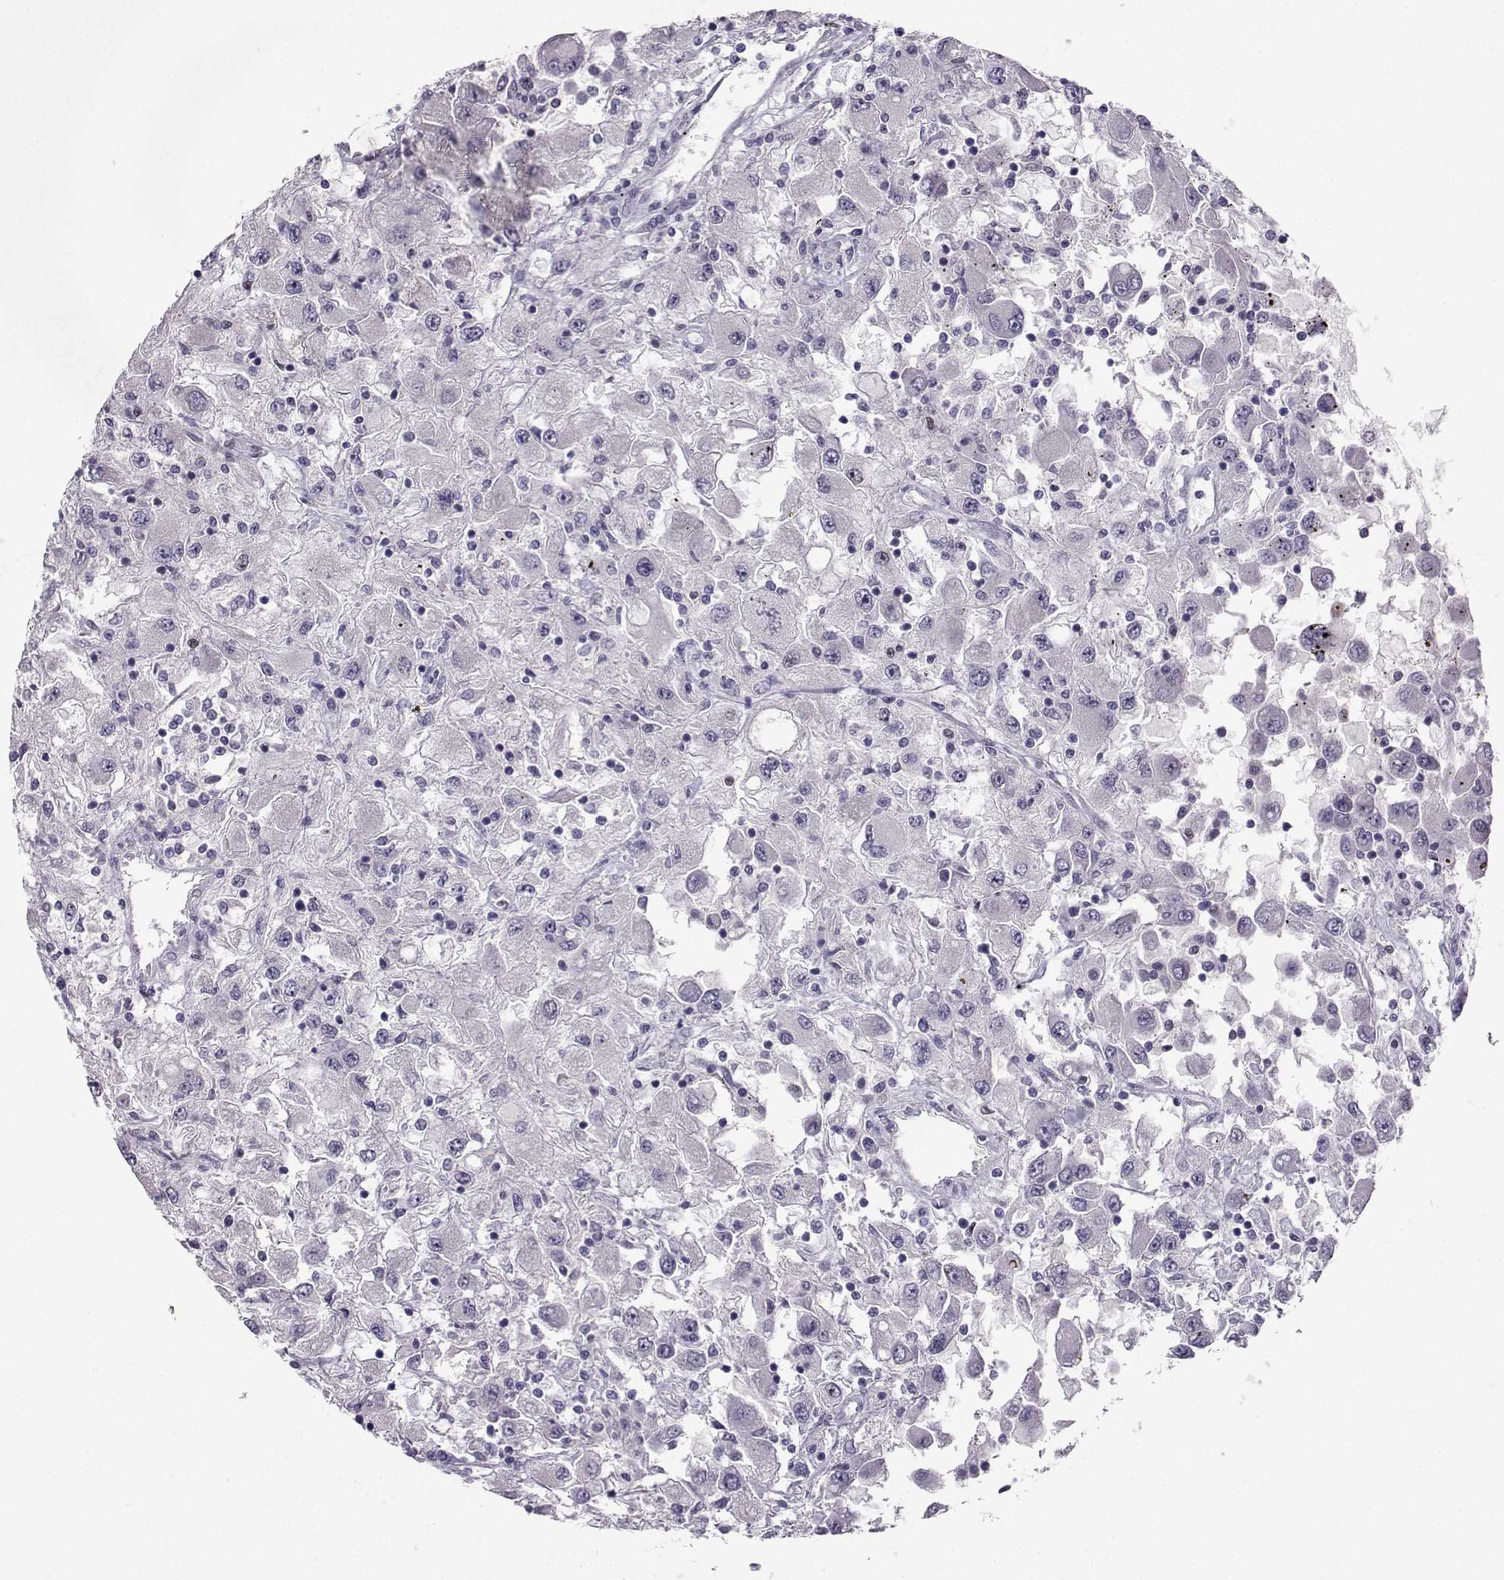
{"staining": {"intensity": "negative", "quantity": "none", "location": "none"}, "tissue": "renal cancer", "cell_type": "Tumor cells", "image_type": "cancer", "snomed": [{"axis": "morphology", "description": "Adenocarcinoma, NOS"}, {"axis": "topography", "description": "Kidney"}], "caption": "Immunohistochemistry micrograph of human renal cancer stained for a protein (brown), which displays no staining in tumor cells.", "gene": "LIN28A", "patient": {"sex": "female", "age": 67}}